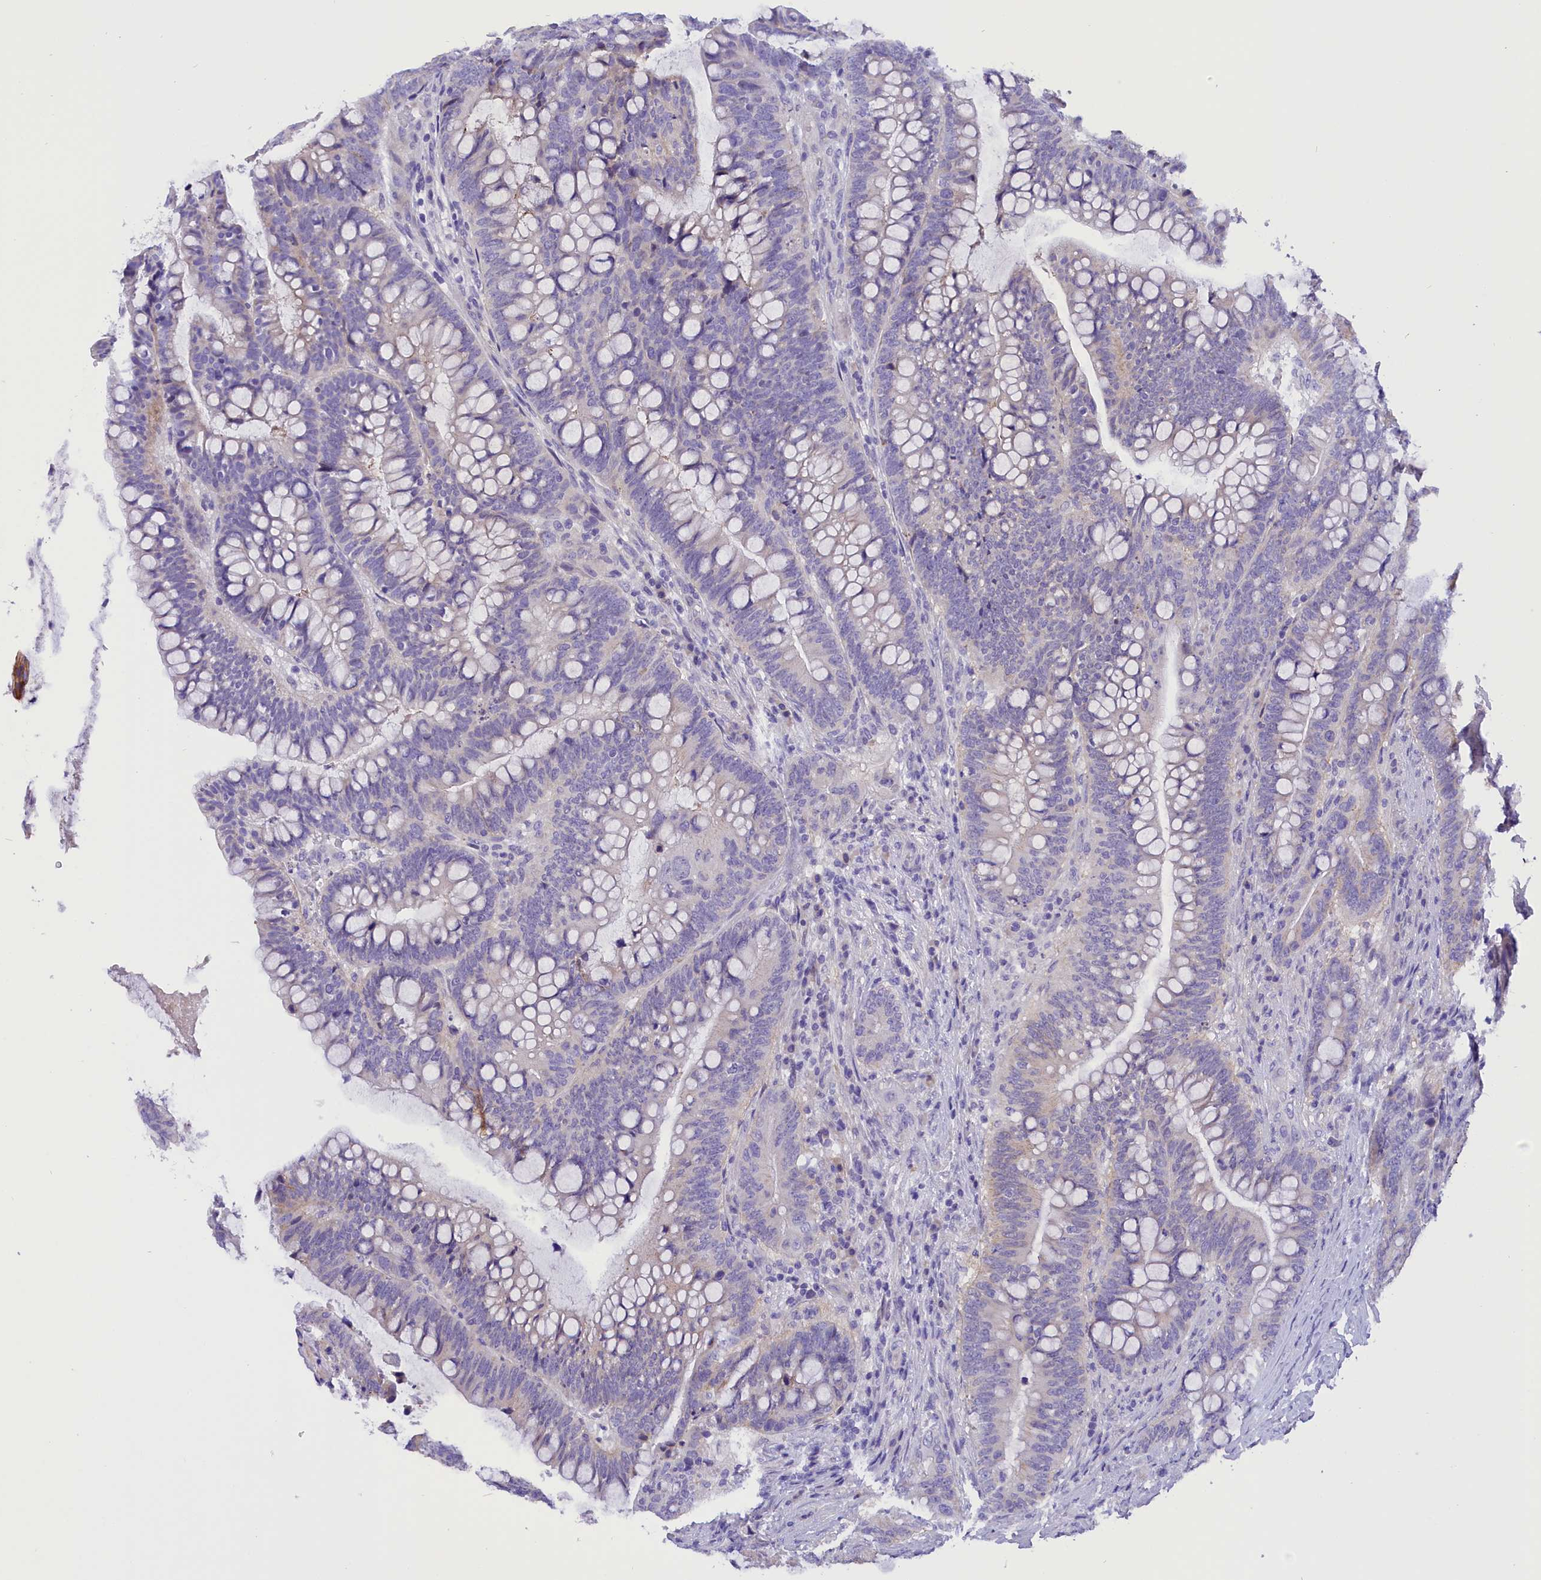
{"staining": {"intensity": "negative", "quantity": "none", "location": "none"}, "tissue": "colorectal cancer", "cell_type": "Tumor cells", "image_type": "cancer", "snomed": [{"axis": "morphology", "description": "Adenocarcinoma, NOS"}, {"axis": "topography", "description": "Colon"}], "caption": "DAB immunohistochemical staining of colorectal cancer (adenocarcinoma) displays no significant expression in tumor cells.", "gene": "COL6A5", "patient": {"sex": "female", "age": 66}}